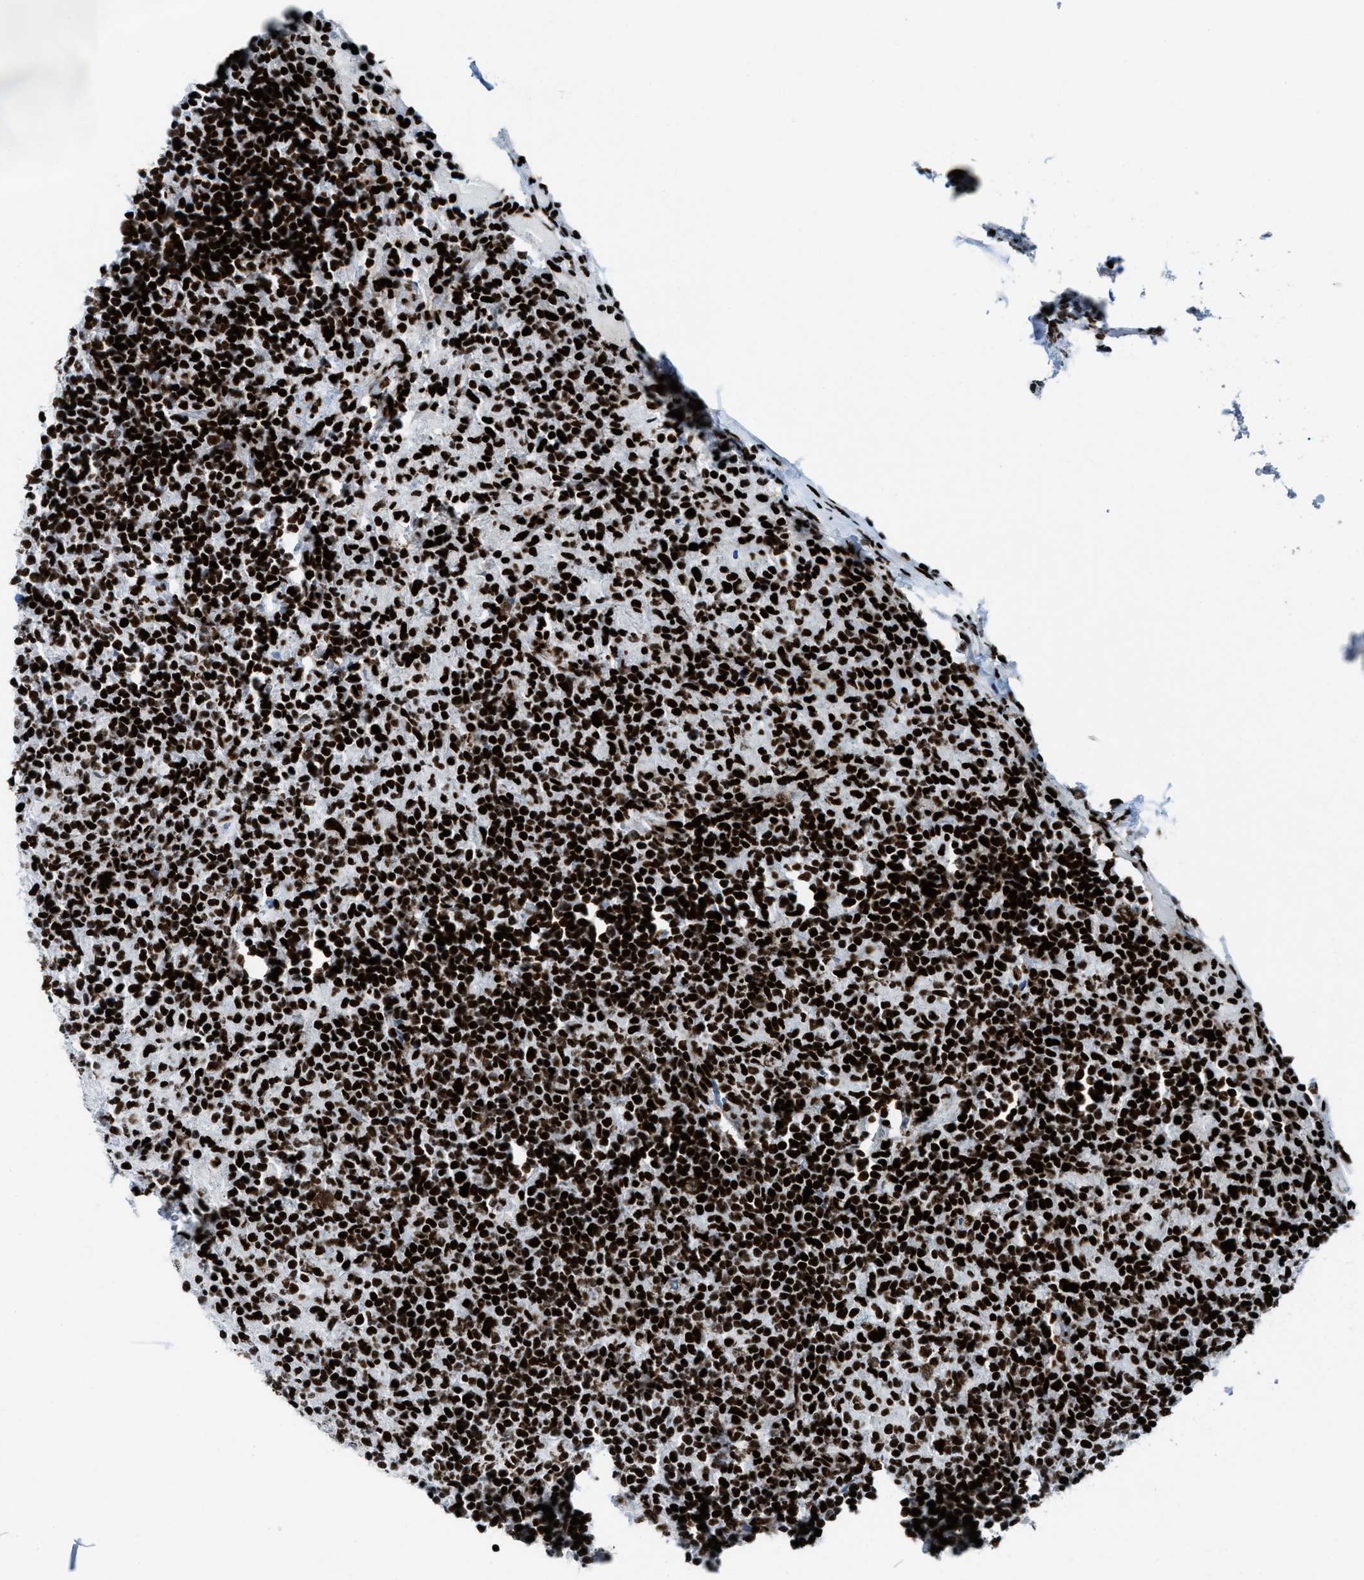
{"staining": {"intensity": "strong", "quantity": ">75%", "location": "nuclear"}, "tissue": "lymphoma", "cell_type": "Tumor cells", "image_type": "cancer", "snomed": [{"axis": "morphology", "description": "Hodgkin's disease, NOS"}, {"axis": "topography", "description": "Lymph node"}], "caption": "The immunohistochemical stain shows strong nuclear staining in tumor cells of lymphoma tissue. (DAB (3,3'-diaminobenzidine) IHC, brown staining for protein, blue staining for nuclei).", "gene": "NONO", "patient": {"sex": "male", "age": 70}}